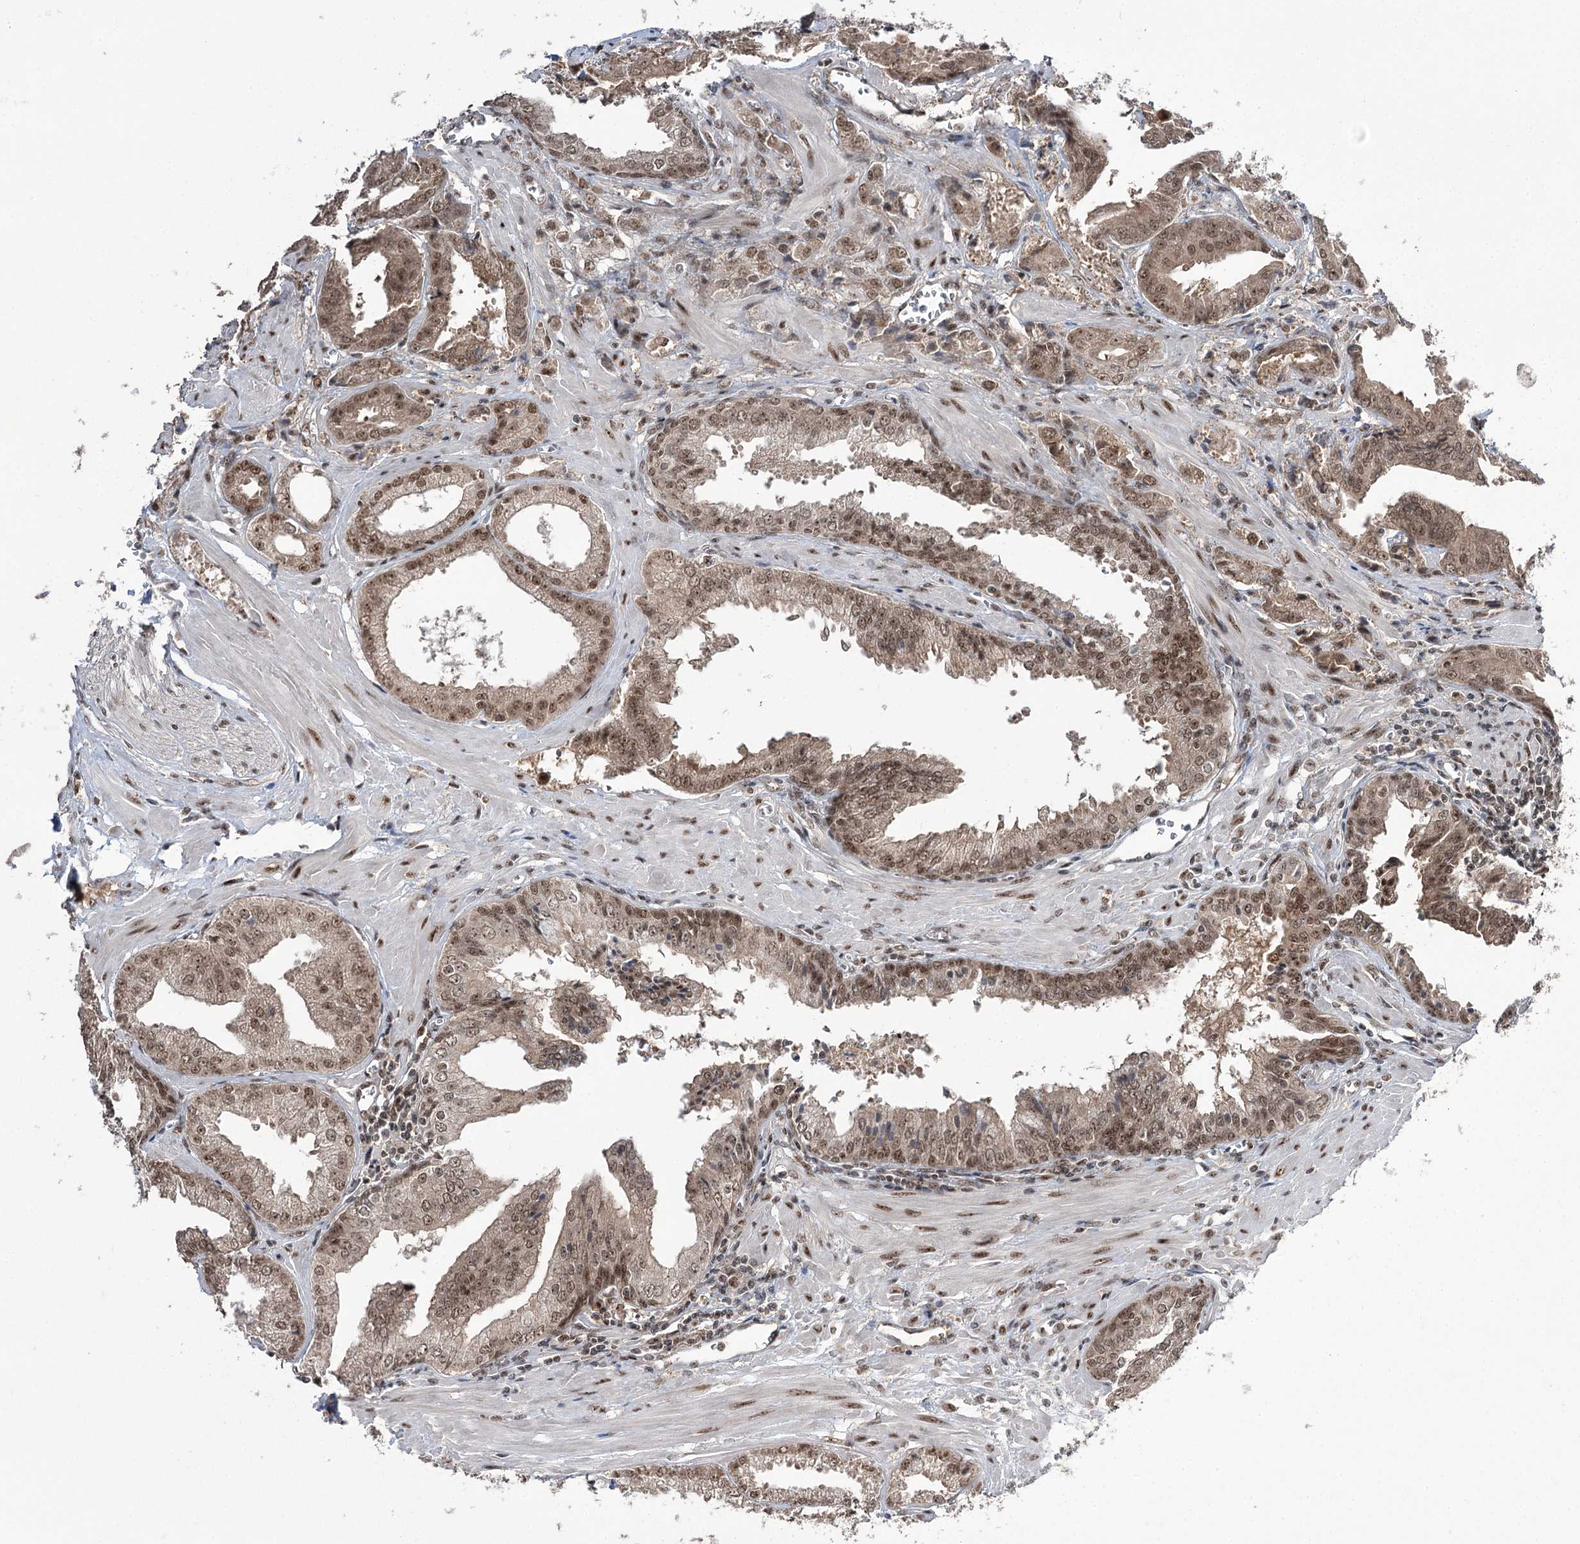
{"staining": {"intensity": "moderate", "quantity": "25%-75%", "location": "nuclear"}, "tissue": "prostate cancer", "cell_type": "Tumor cells", "image_type": "cancer", "snomed": [{"axis": "morphology", "description": "Adenocarcinoma, Low grade"}, {"axis": "topography", "description": "Prostate"}], "caption": "Prostate cancer stained with DAB IHC shows medium levels of moderate nuclear staining in approximately 25%-75% of tumor cells. (Stains: DAB (3,3'-diaminobenzidine) in brown, nuclei in blue, Microscopy: brightfield microscopy at high magnification).", "gene": "ERCC3", "patient": {"sex": "male", "age": 67}}